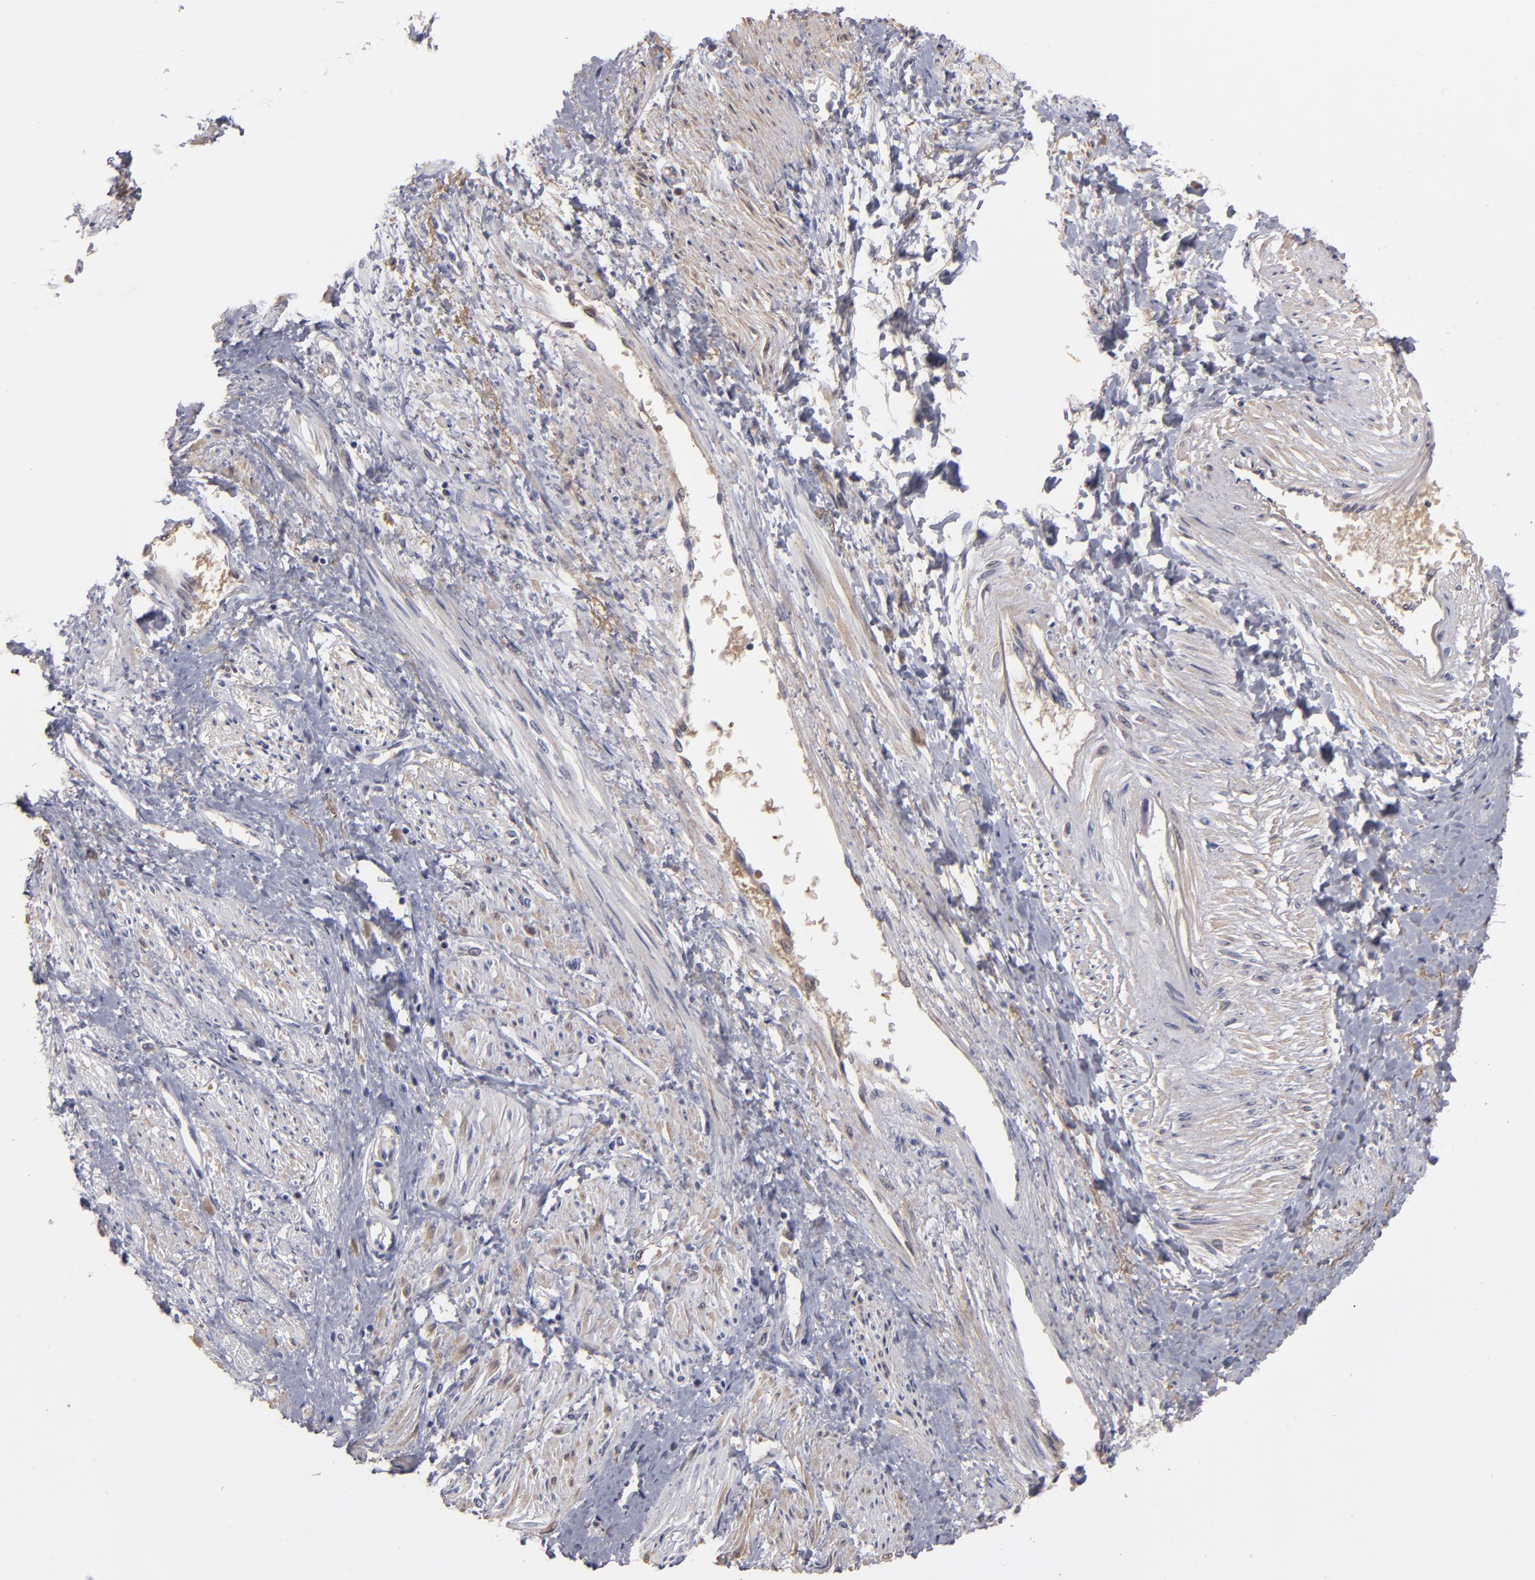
{"staining": {"intensity": "moderate", "quantity": "25%-75%", "location": "cytoplasmic/membranous"}, "tissue": "smooth muscle", "cell_type": "Smooth muscle cells", "image_type": "normal", "snomed": [{"axis": "morphology", "description": "Normal tissue, NOS"}, {"axis": "topography", "description": "Smooth muscle"}, {"axis": "topography", "description": "Uterus"}], "caption": "Unremarkable smooth muscle exhibits moderate cytoplasmic/membranous staining in about 25%-75% of smooth muscle cells Using DAB (brown) and hematoxylin (blue) stains, captured at high magnification using brightfield microscopy..", "gene": "ITIH4", "patient": {"sex": "female", "age": 39}}